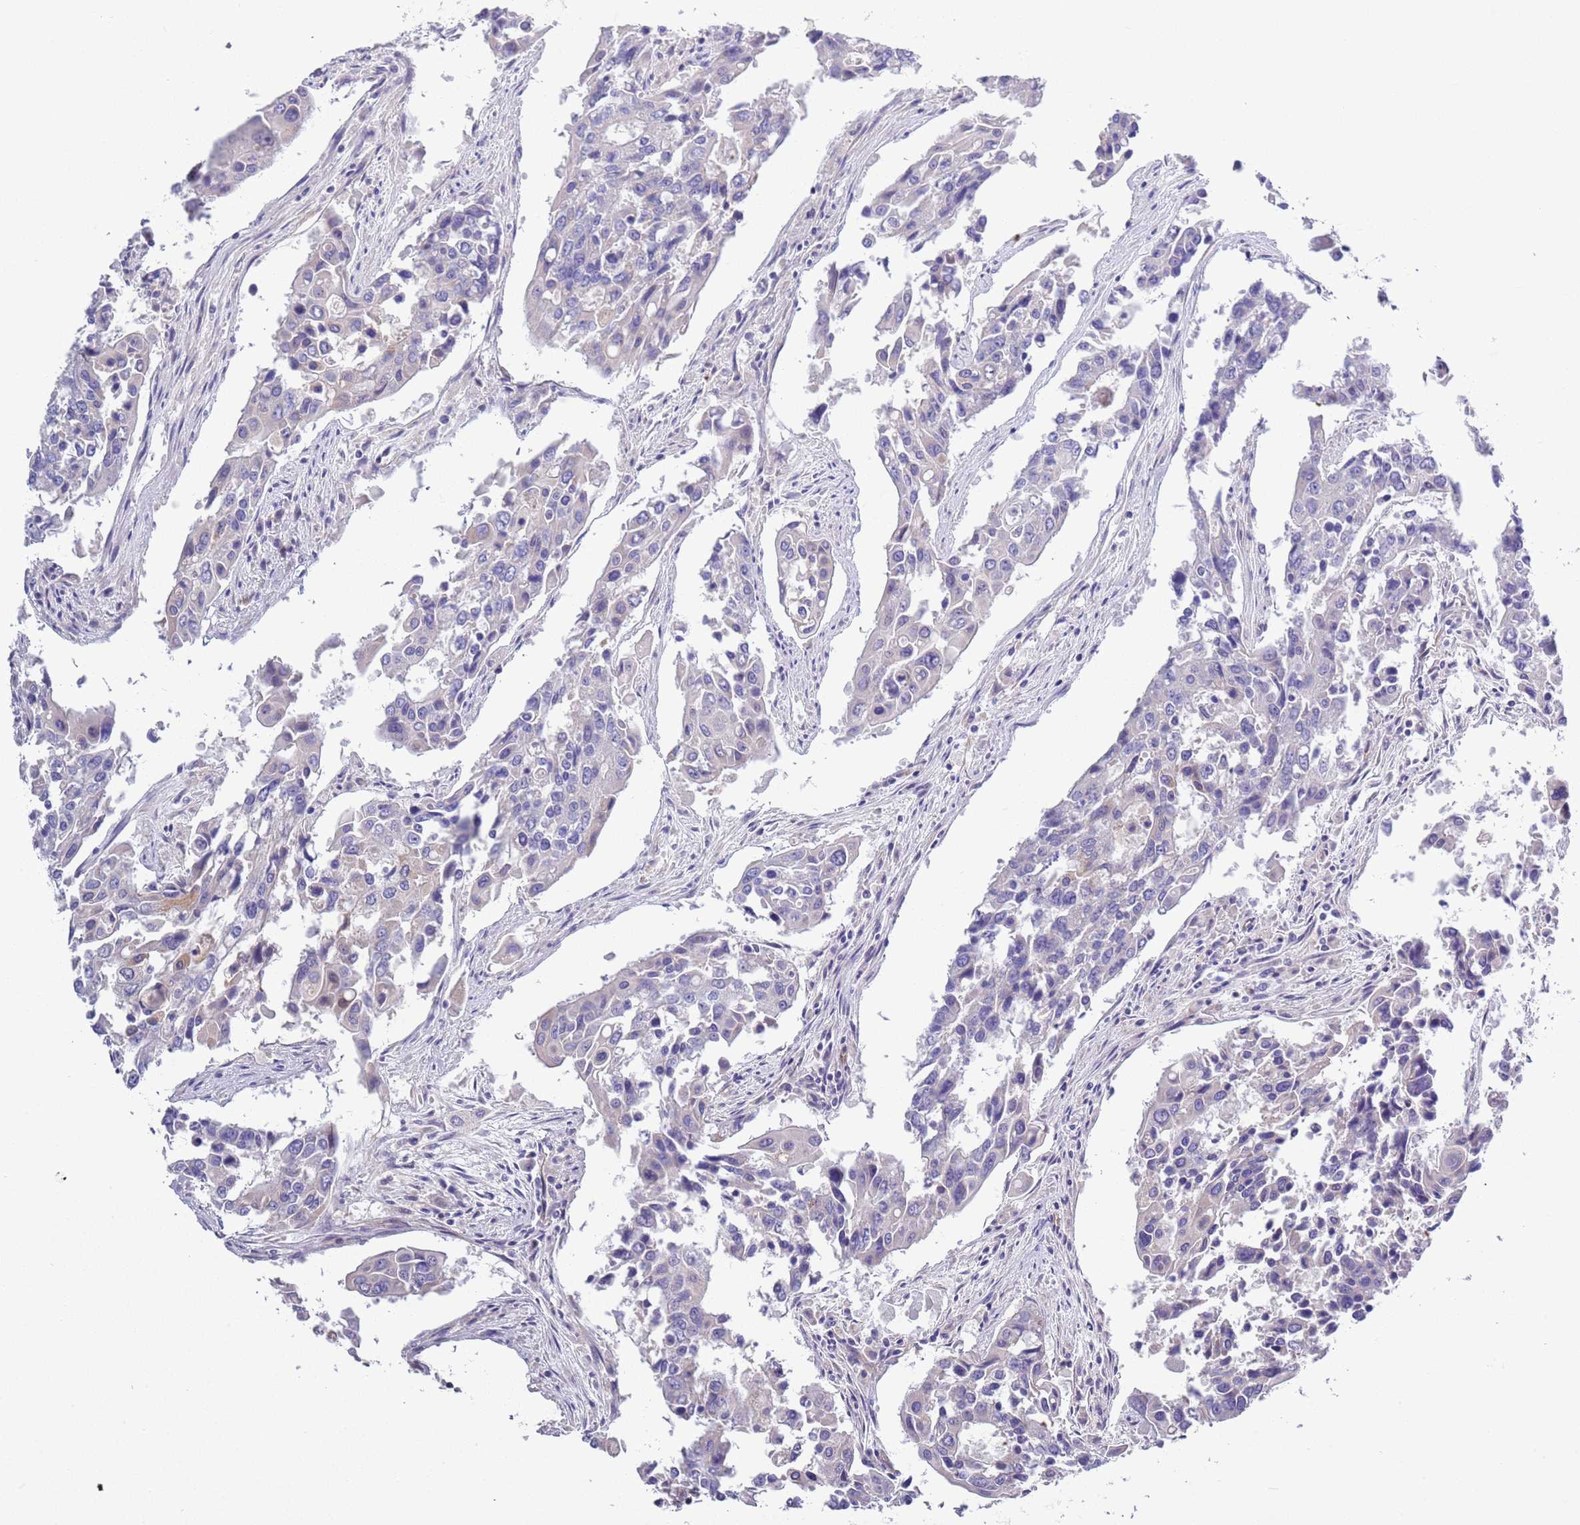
{"staining": {"intensity": "moderate", "quantity": "<25%", "location": "nuclear"}, "tissue": "colorectal cancer", "cell_type": "Tumor cells", "image_type": "cancer", "snomed": [{"axis": "morphology", "description": "Adenocarcinoma, NOS"}, {"axis": "topography", "description": "Colon"}], "caption": "A low amount of moderate nuclear staining is appreciated in approximately <25% of tumor cells in colorectal cancer tissue.", "gene": "BRMS1L", "patient": {"sex": "male", "age": 77}}